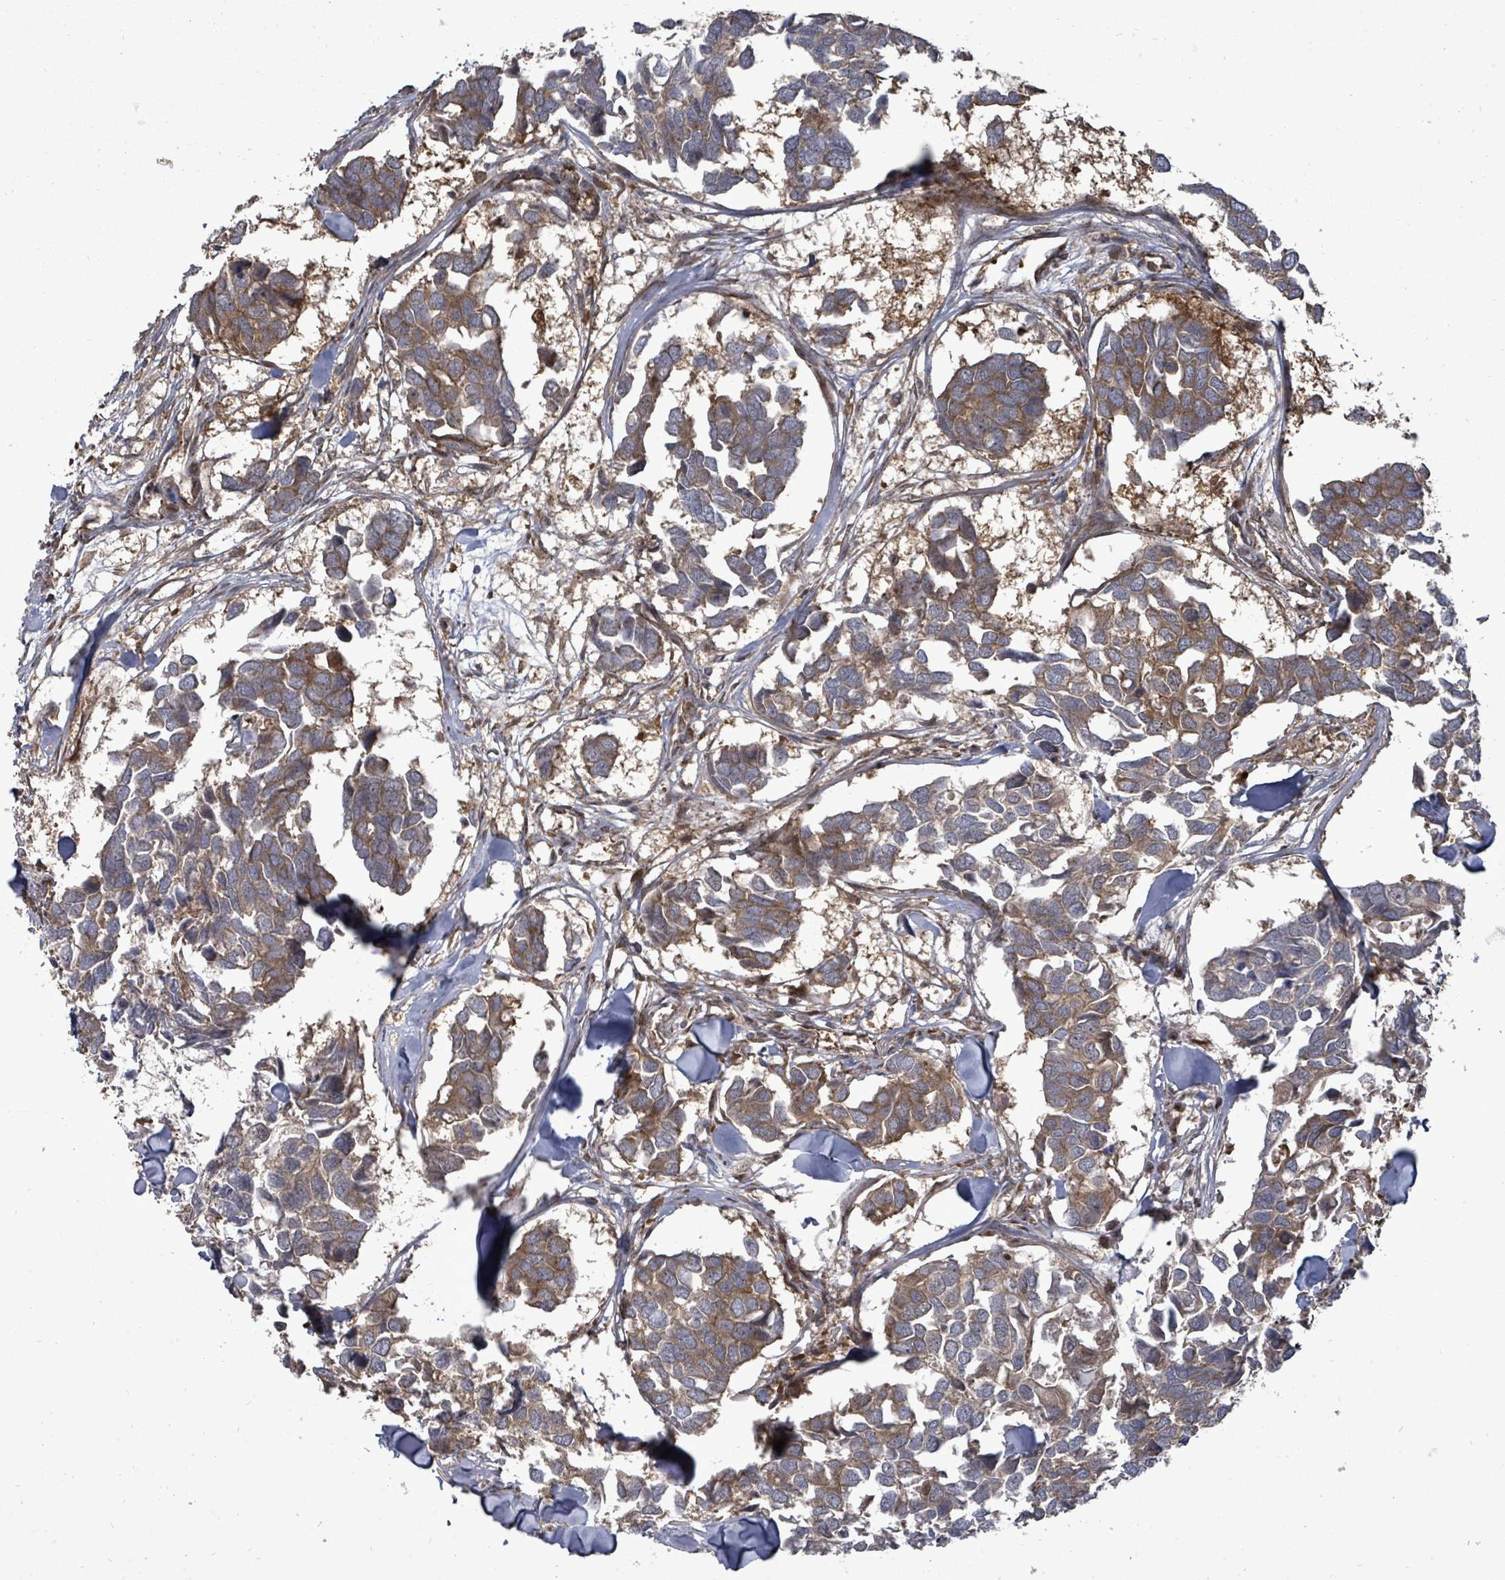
{"staining": {"intensity": "moderate", "quantity": ">75%", "location": "cytoplasmic/membranous"}, "tissue": "breast cancer", "cell_type": "Tumor cells", "image_type": "cancer", "snomed": [{"axis": "morphology", "description": "Duct carcinoma"}, {"axis": "topography", "description": "Breast"}], "caption": "Protein expression analysis of human breast intraductal carcinoma reveals moderate cytoplasmic/membranous staining in approximately >75% of tumor cells. The staining was performed using DAB (3,3'-diaminobenzidine) to visualize the protein expression in brown, while the nuclei were stained in blue with hematoxylin (Magnification: 20x).", "gene": "EIF3C", "patient": {"sex": "female", "age": 83}}